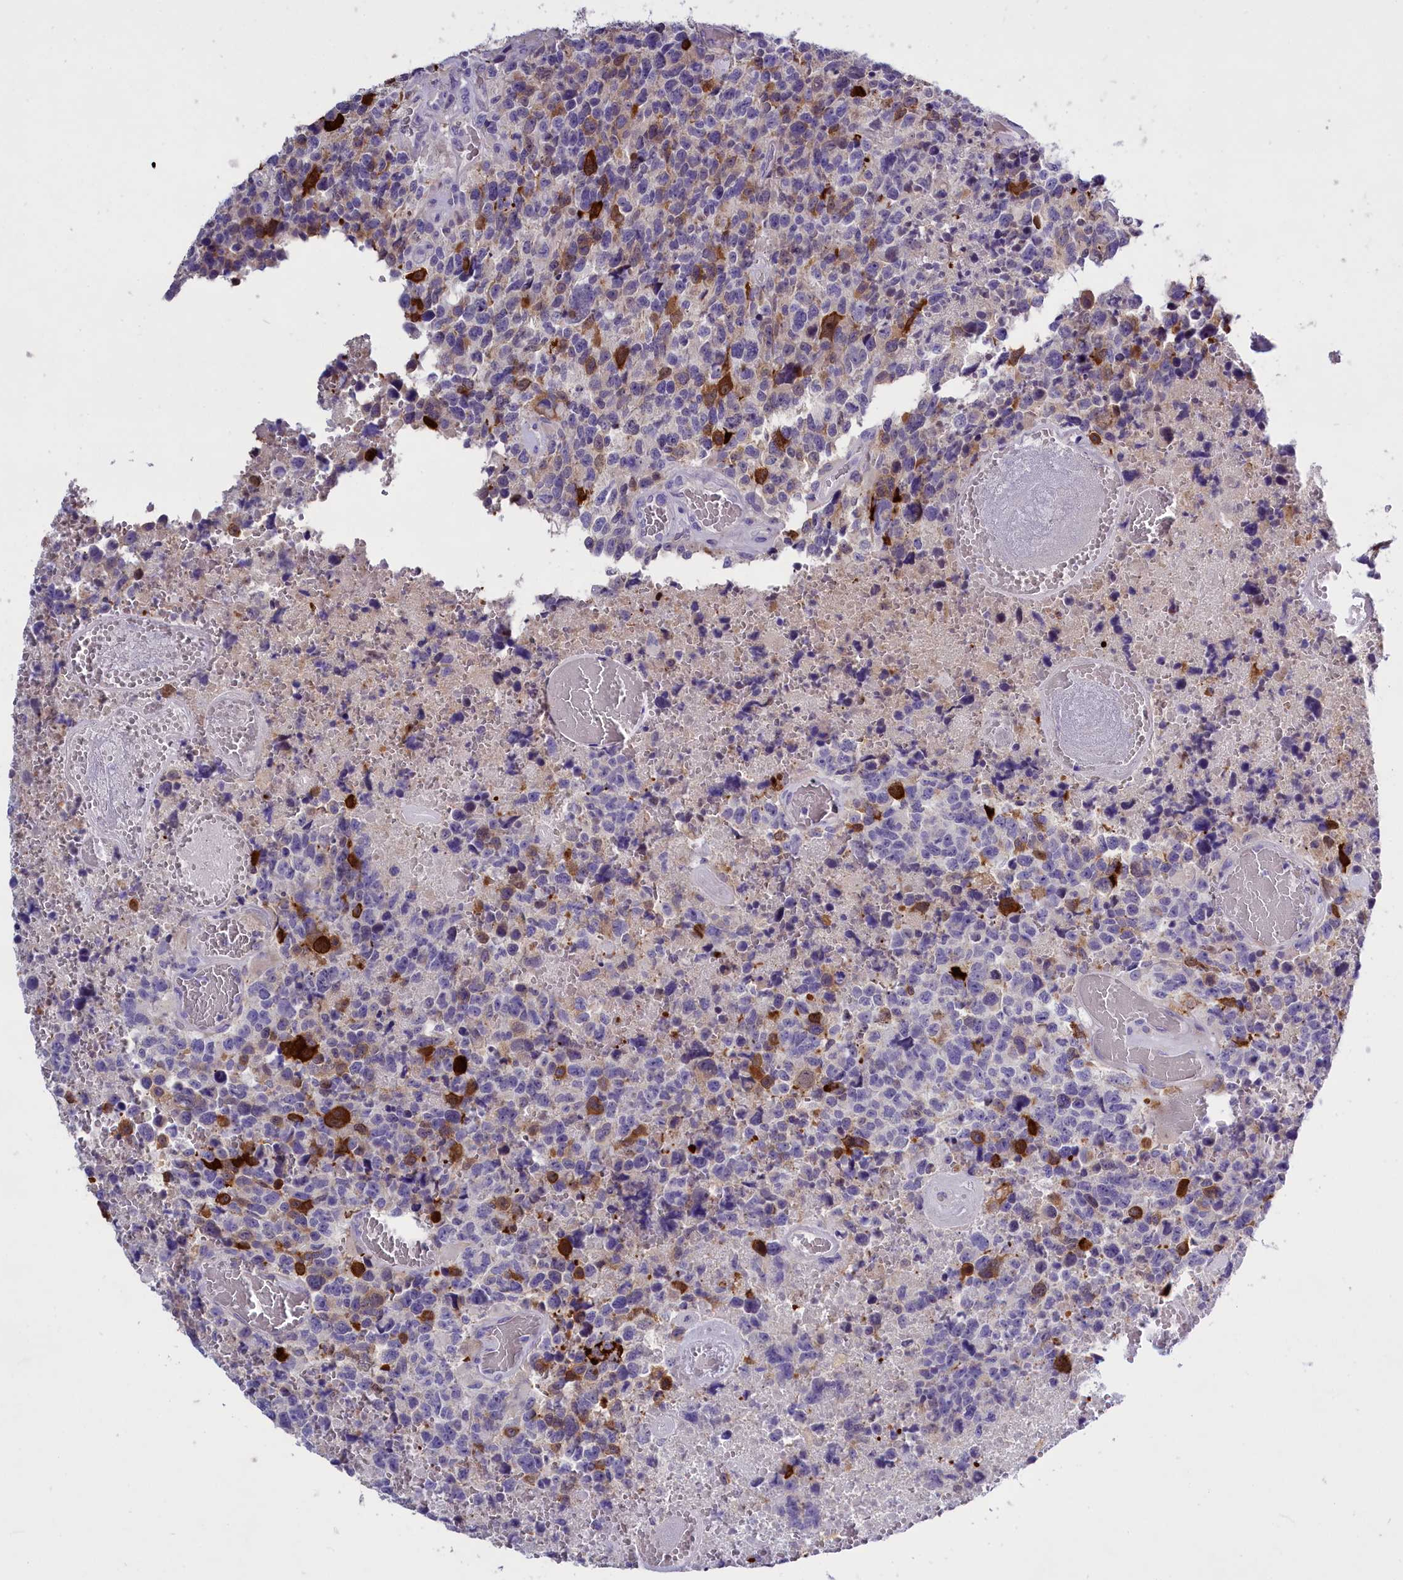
{"staining": {"intensity": "moderate", "quantity": "<25%", "location": "cytoplasmic/membranous"}, "tissue": "glioma", "cell_type": "Tumor cells", "image_type": "cancer", "snomed": [{"axis": "morphology", "description": "Glioma, malignant, High grade"}, {"axis": "topography", "description": "Brain"}], "caption": "High-grade glioma (malignant) stained for a protein demonstrates moderate cytoplasmic/membranous positivity in tumor cells. Immunohistochemistry (ihc) stains the protein of interest in brown and the nuclei are stained blue.", "gene": "ENPP6", "patient": {"sex": "male", "age": 69}}